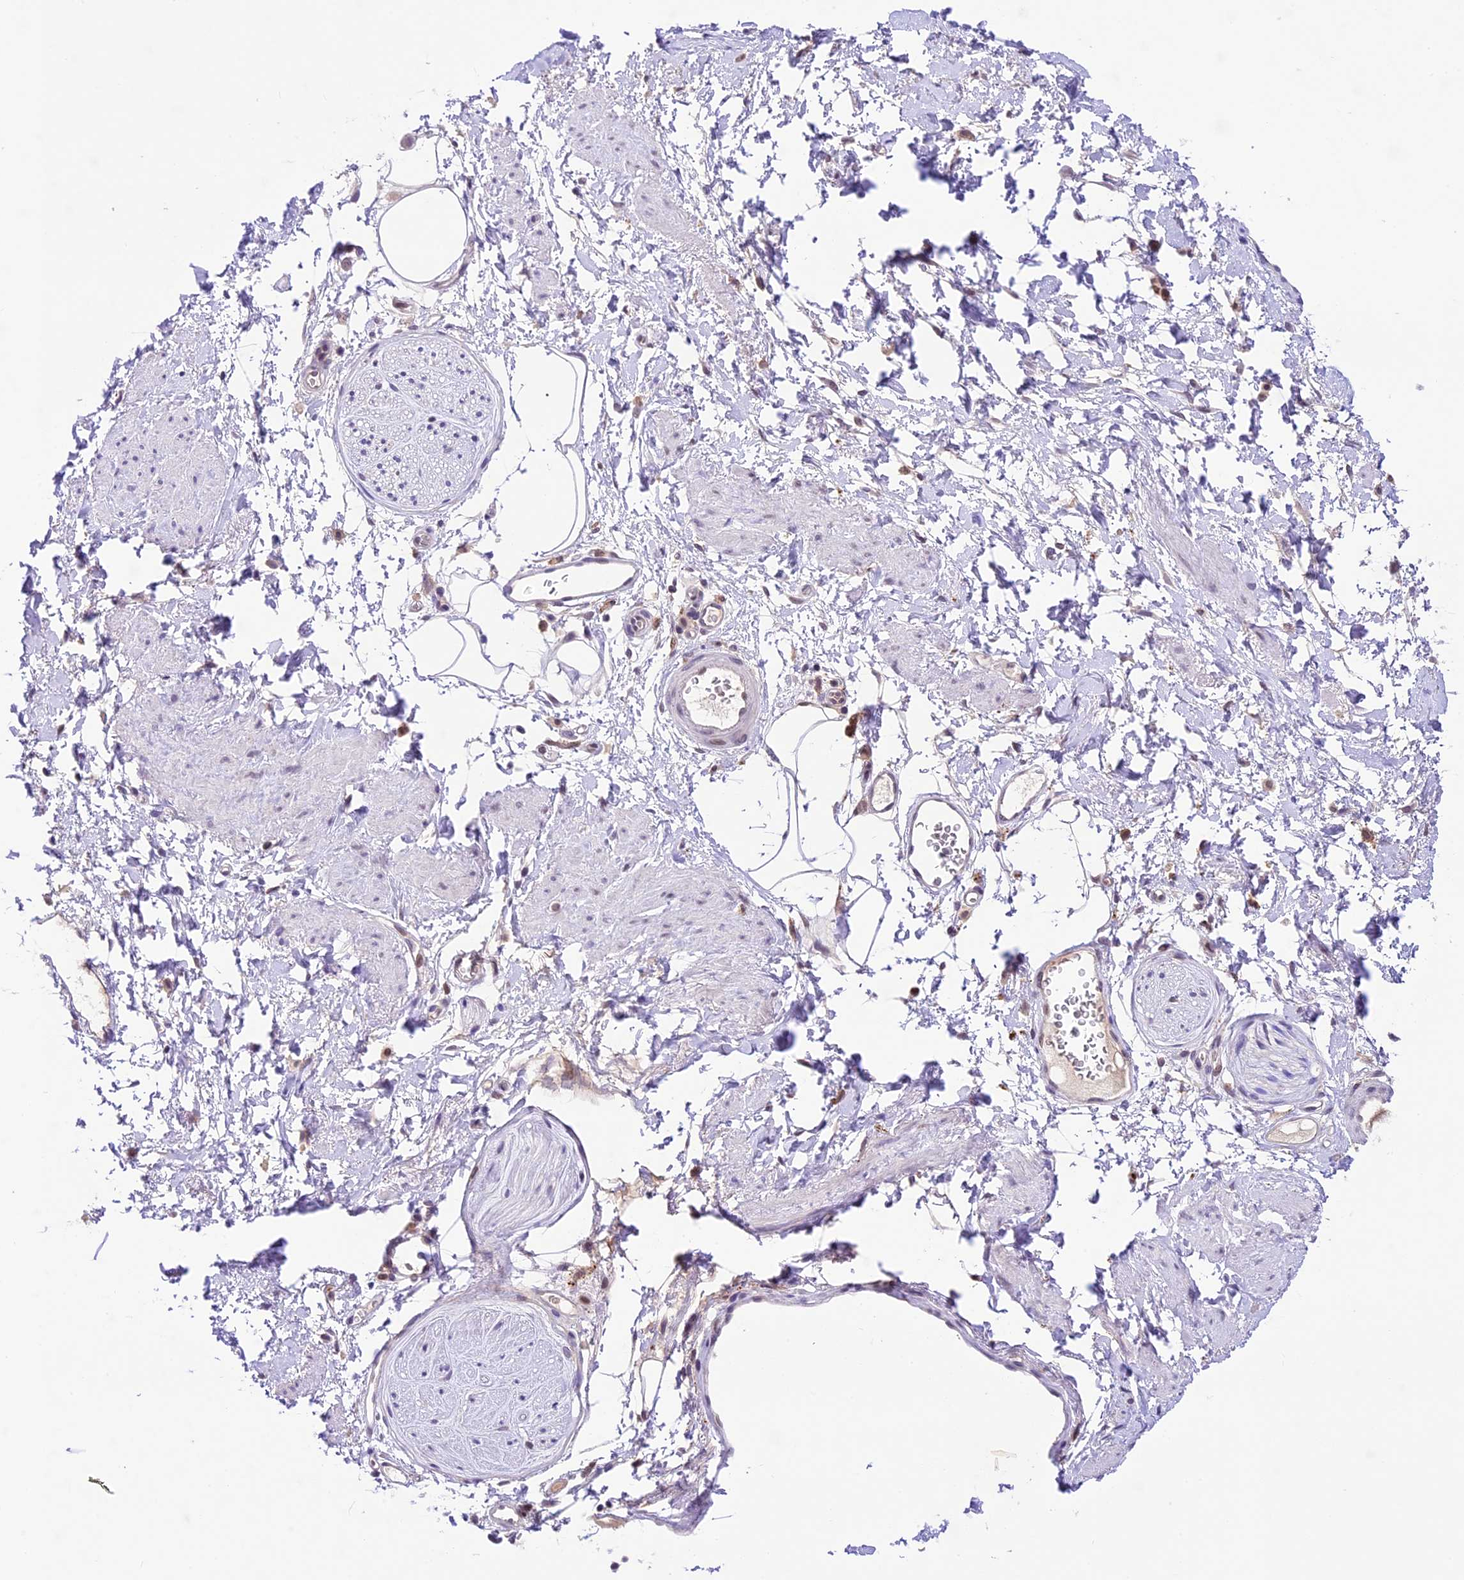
{"staining": {"intensity": "negative", "quantity": "none", "location": "none"}, "tissue": "adipose tissue", "cell_type": "Adipocytes", "image_type": "normal", "snomed": [{"axis": "morphology", "description": "Normal tissue, NOS"}, {"axis": "morphology", "description": "Adenocarcinoma, NOS"}, {"axis": "topography", "description": "Rectum"}, {"axis": "topography", "description": "Vagina"}, {"axis": "topography", "description": "Peripheral nerve tissue"}], "caption": "High power microscopy photomicrograph of an IHC histopathology image of normal adipose tissue, revealing no significant staining in adipocytes. (DAB immunohistochemistry, high magnification).", "gene": "SHKBP1", "patient": {"sex": "female", "age": 71}}